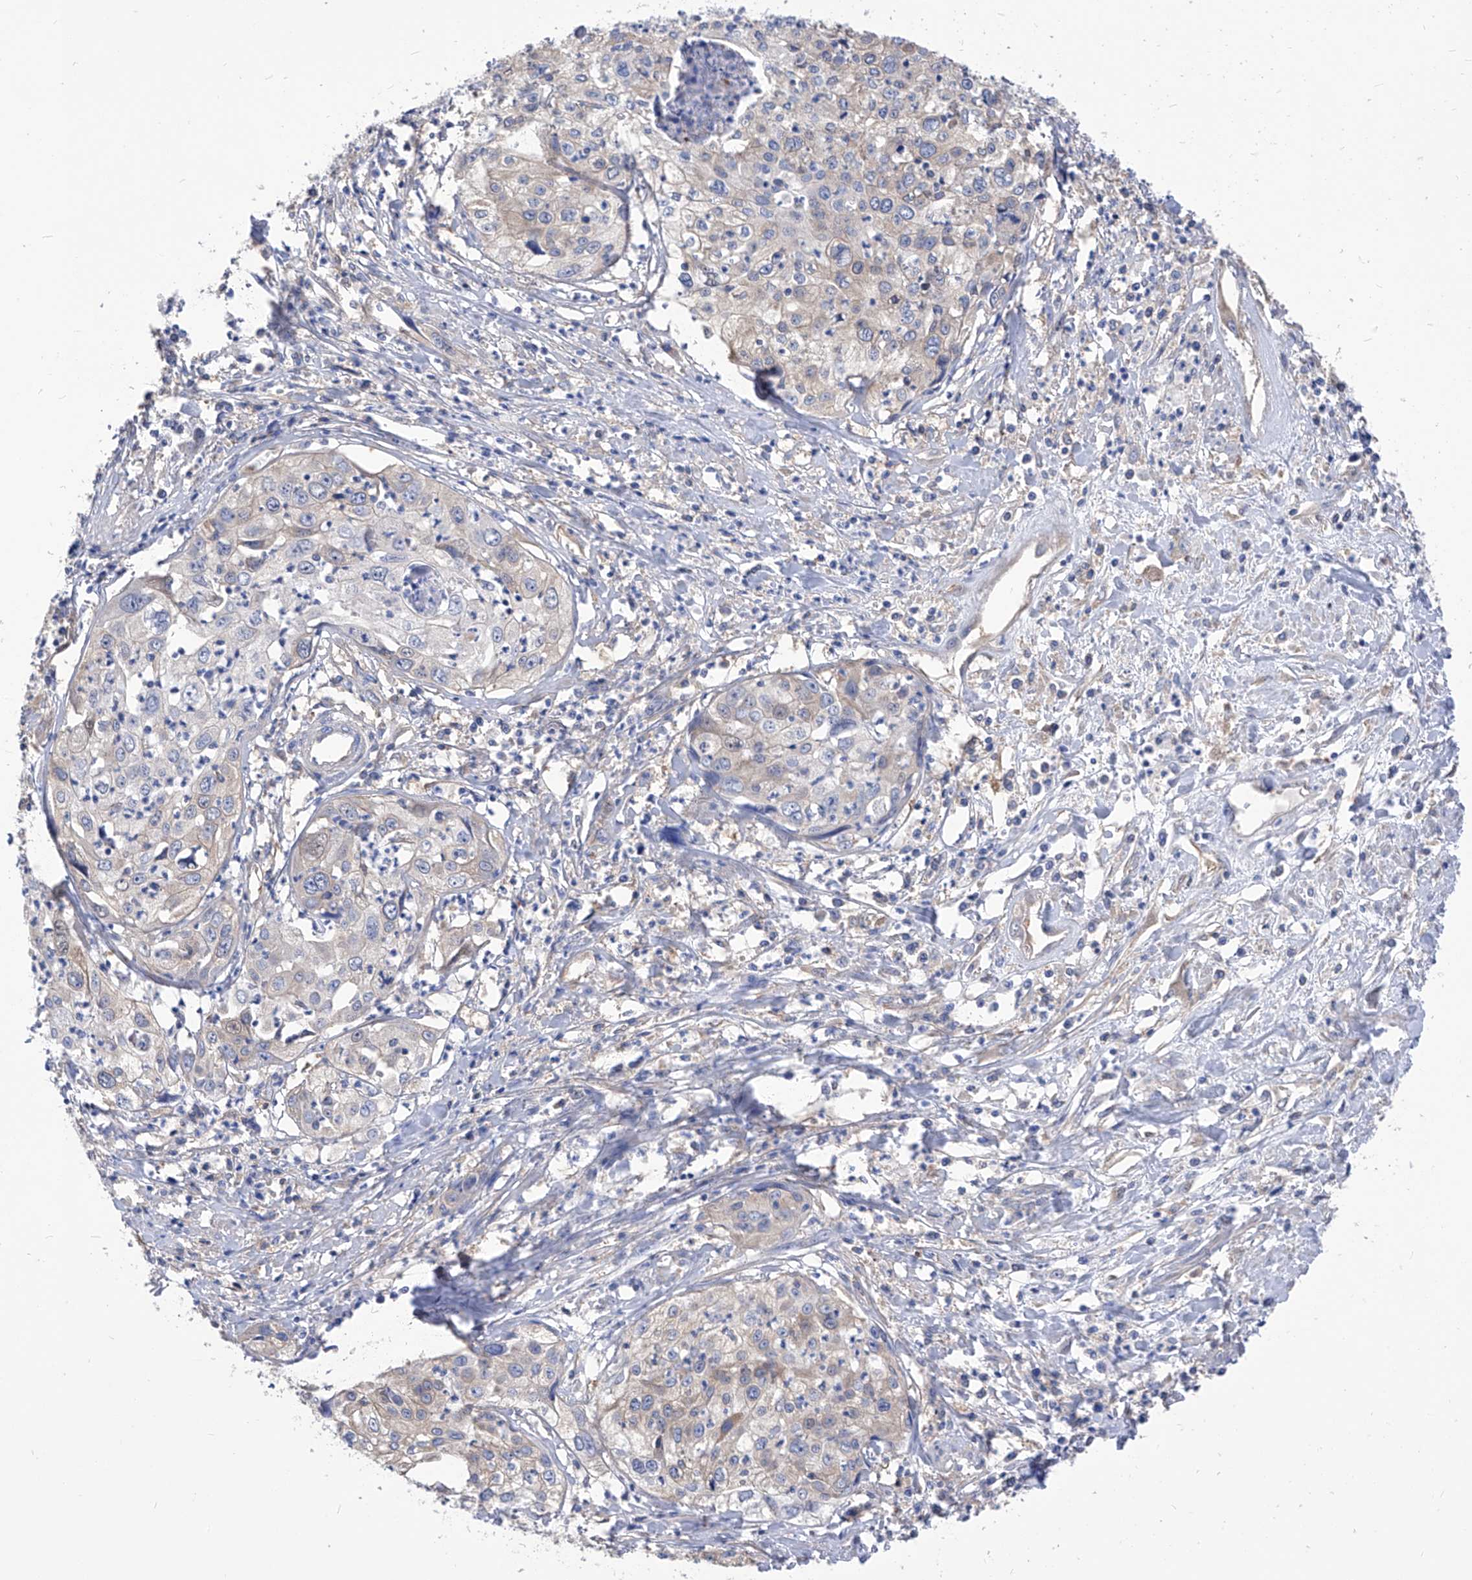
{"staining": {"intensity": "weak", "quantity": "25%-75%", "location": "cytoplasmic/membranous"}, "tissue": "cervical cancer", "cell_type": "Tumor cells", "image_type": "cancer", "snomed": [{"axis": "morphology", "description": "Squamous cell carcinoma, NOS"}, {"axis": "topography", "description": "Cervix"}], "caption": "This photomicrograph shows immunohistochemistry (IHC) staining of cervical cancer (squamous cell carcinoma), with low weak cytoplasmic/membranous expression in approximately 25%-75% of tumor cells.", "gene": "XPNPEP1", "patient": {"sex": "female", "age": 31}}